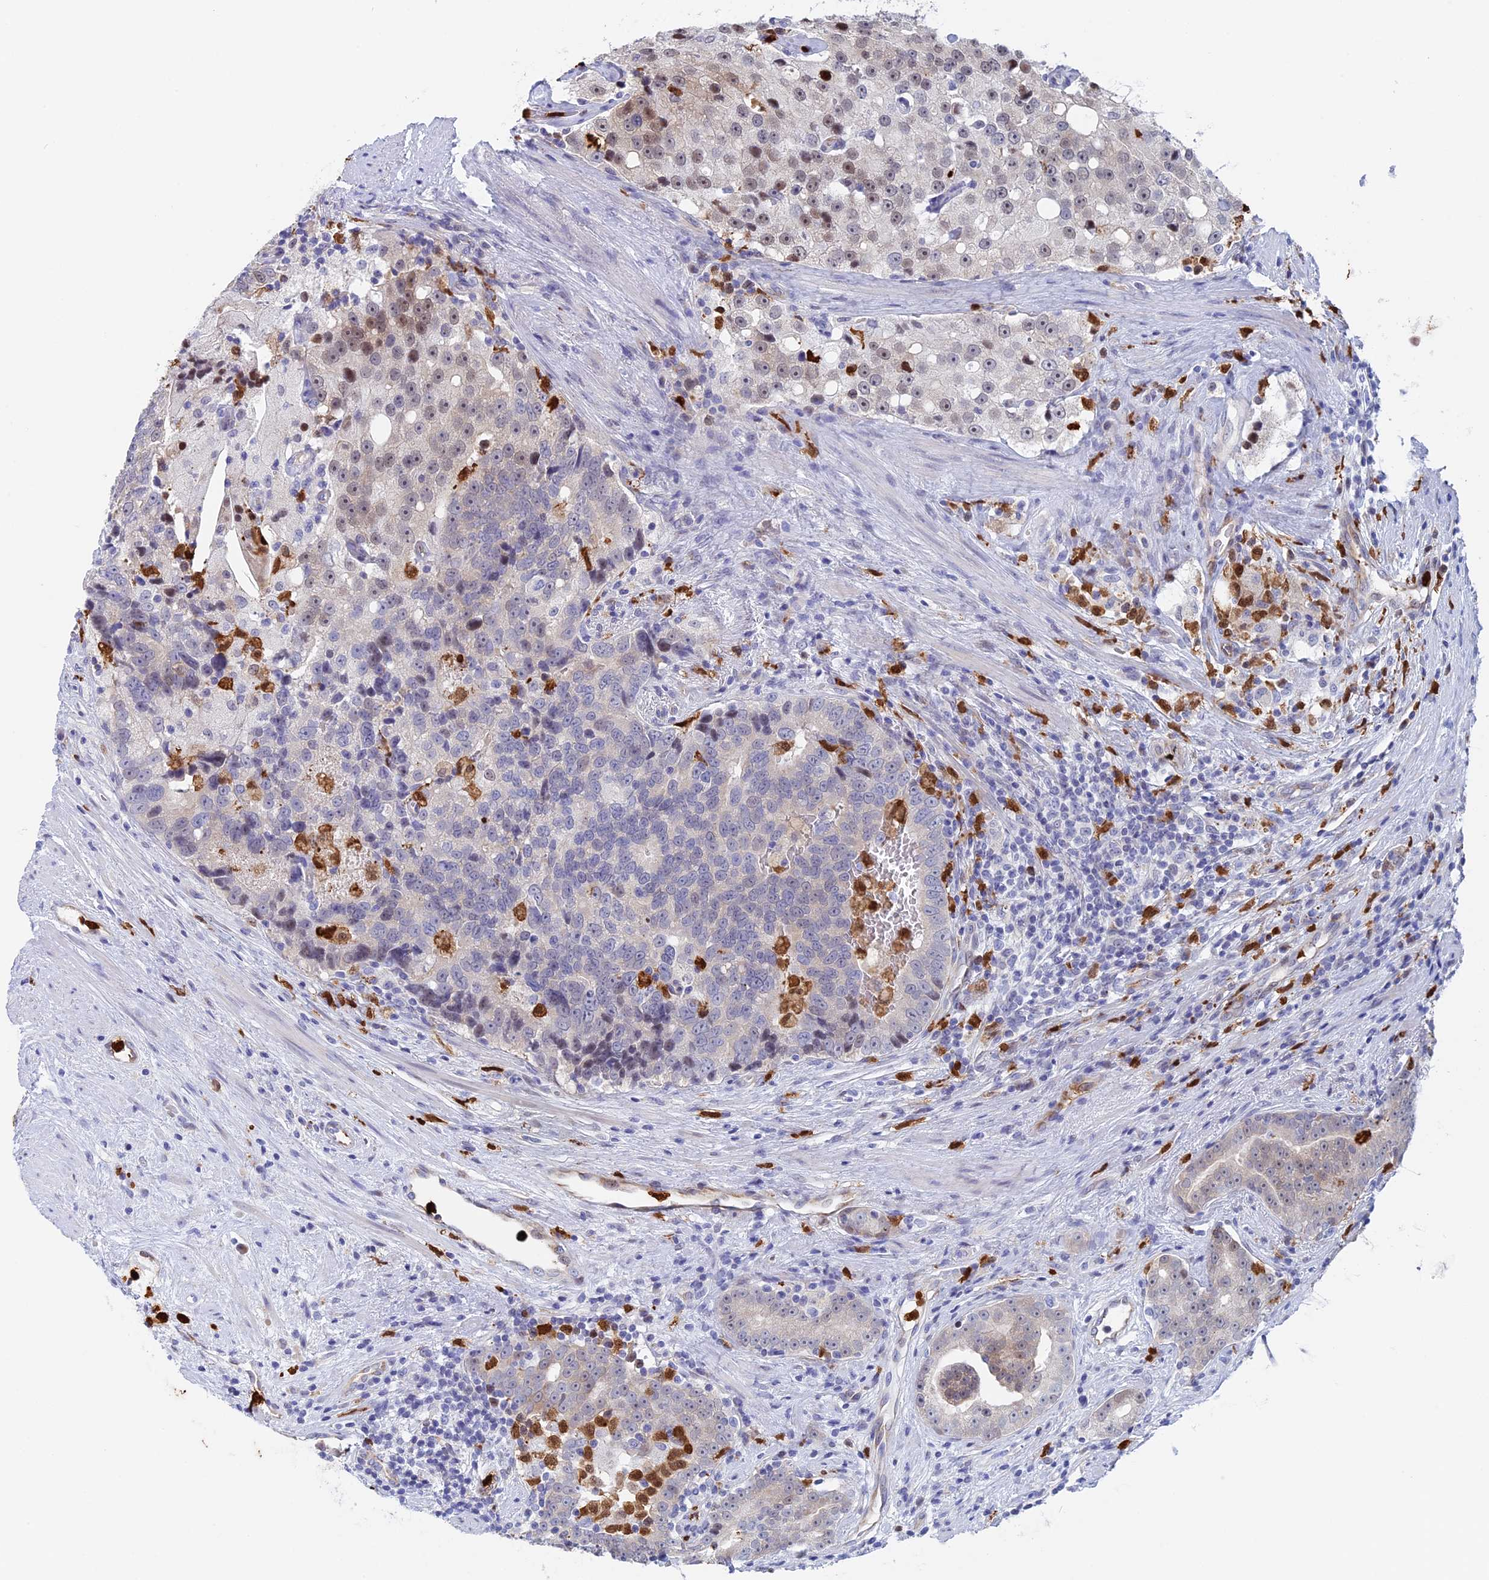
{"staining": {"intensity": "weak", "quantity": "<25%", "location": "nuclear"}, "tissue": "prostate cancer", "cell_type": "Tumor cells", "image_type": "cancer", "snomed": [{"axis": "morphology", "description": "Adenocarcinoma, High grade"}, {"axis": "topography", "description": "Prostate"}], "caption": "Protein analysis of adenocarcinoma (high-grade) (prostate) exhibits no significant positivity in tumor cells.", "gene": "SLC26A1", "patient": {"sex": "male", "age": 70}}